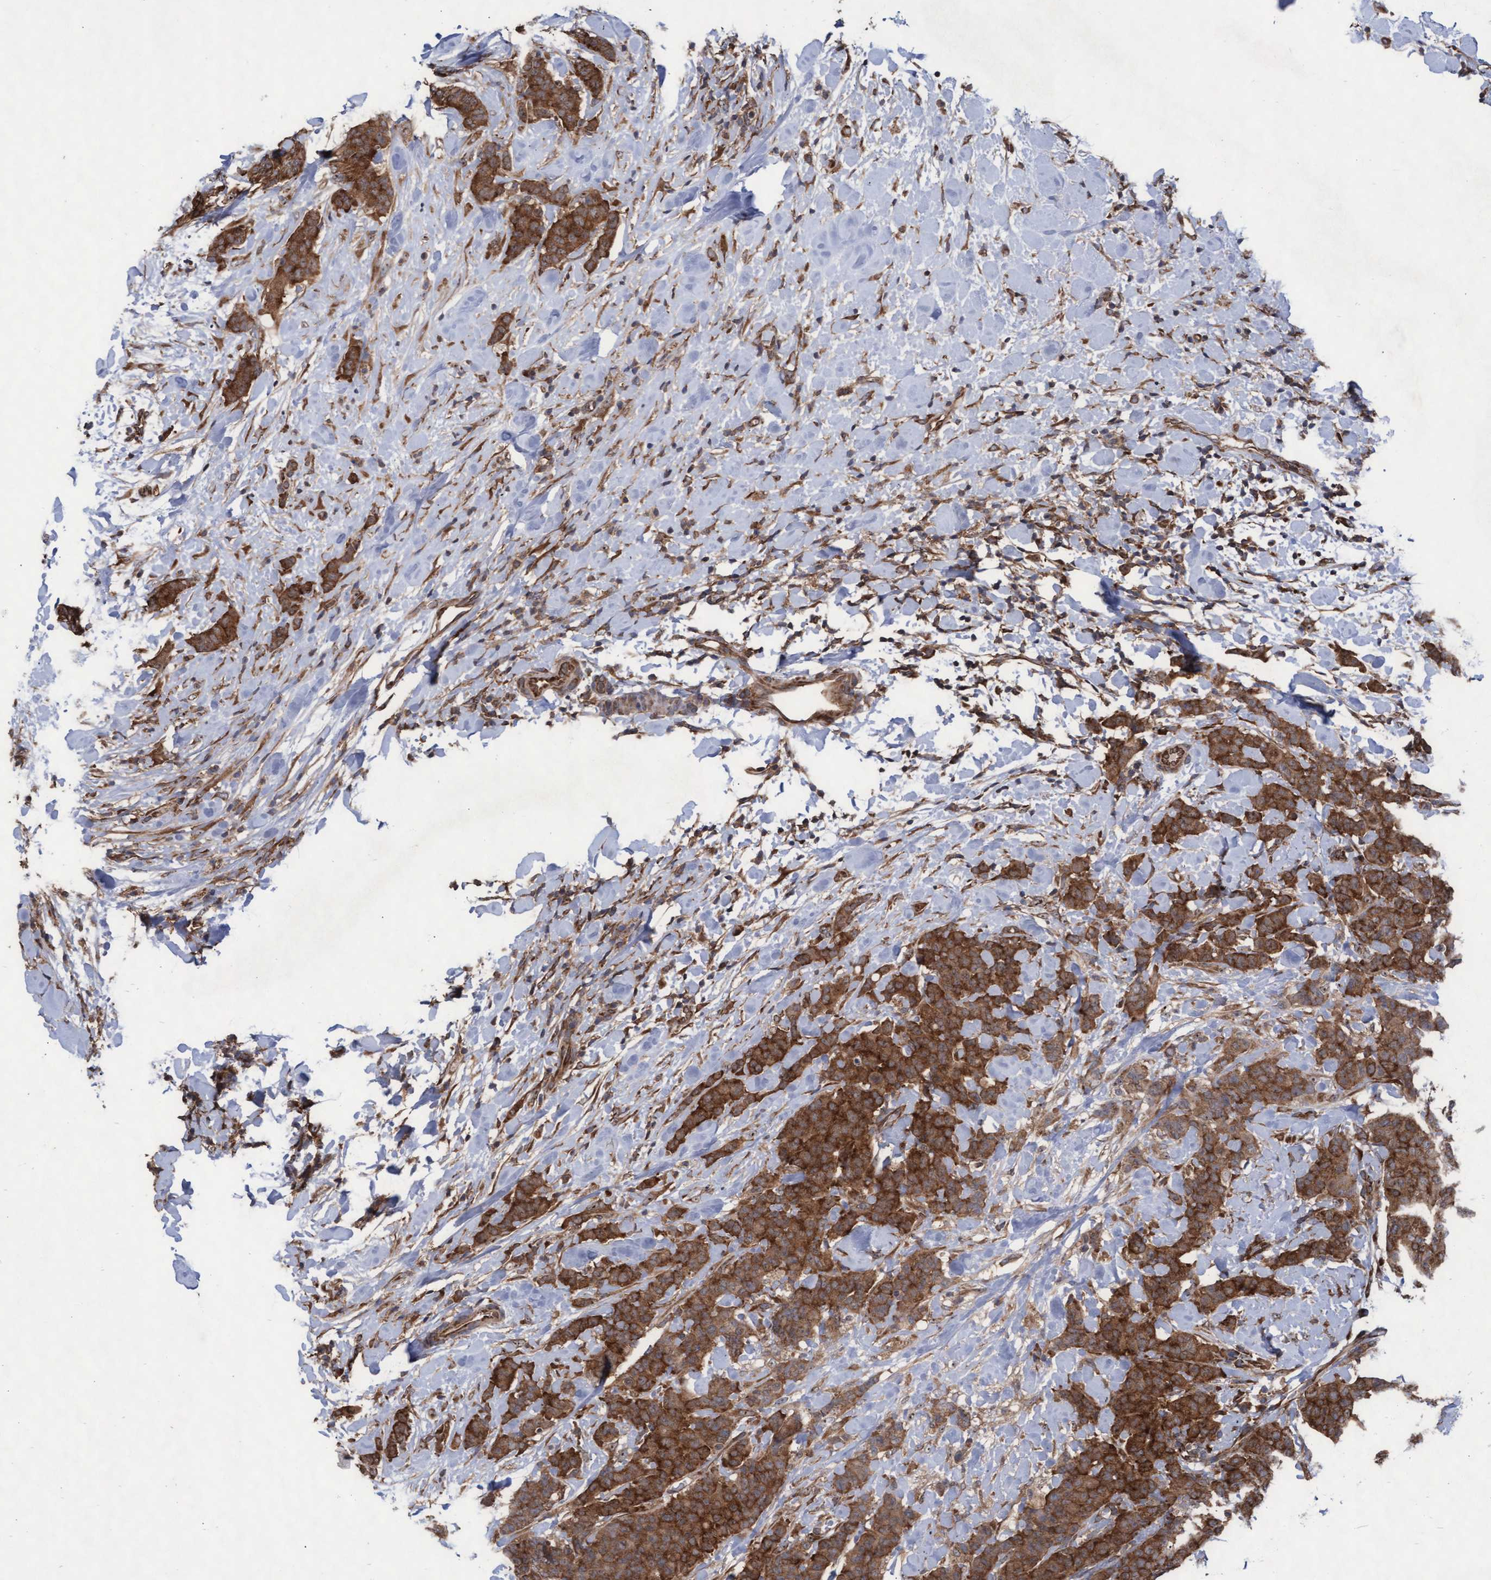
{"staining": {"intensity": "strong", "quantity": ">75%", "location": "cytoplasmic/membranous"}, "tissue": "breast cancer", "cell_type": "Tumor cells", "image_type": "cancer", "snomed": [{"axis": "morphology", "description": "Normal tissue, NOS"}, {"axis": "morphology", "description": "Duct carcinoma"}, {"axis": "topography", "description": "Breast"}], "caption": "This photomicrograph displays IHC staining of human intraductal carcinoma (breast), with high strong cytoplasmic/membranous expression in about >75% of tumor cells.", "gene": "ABCF2", "patient": {"sex": "female", "age": 40}}